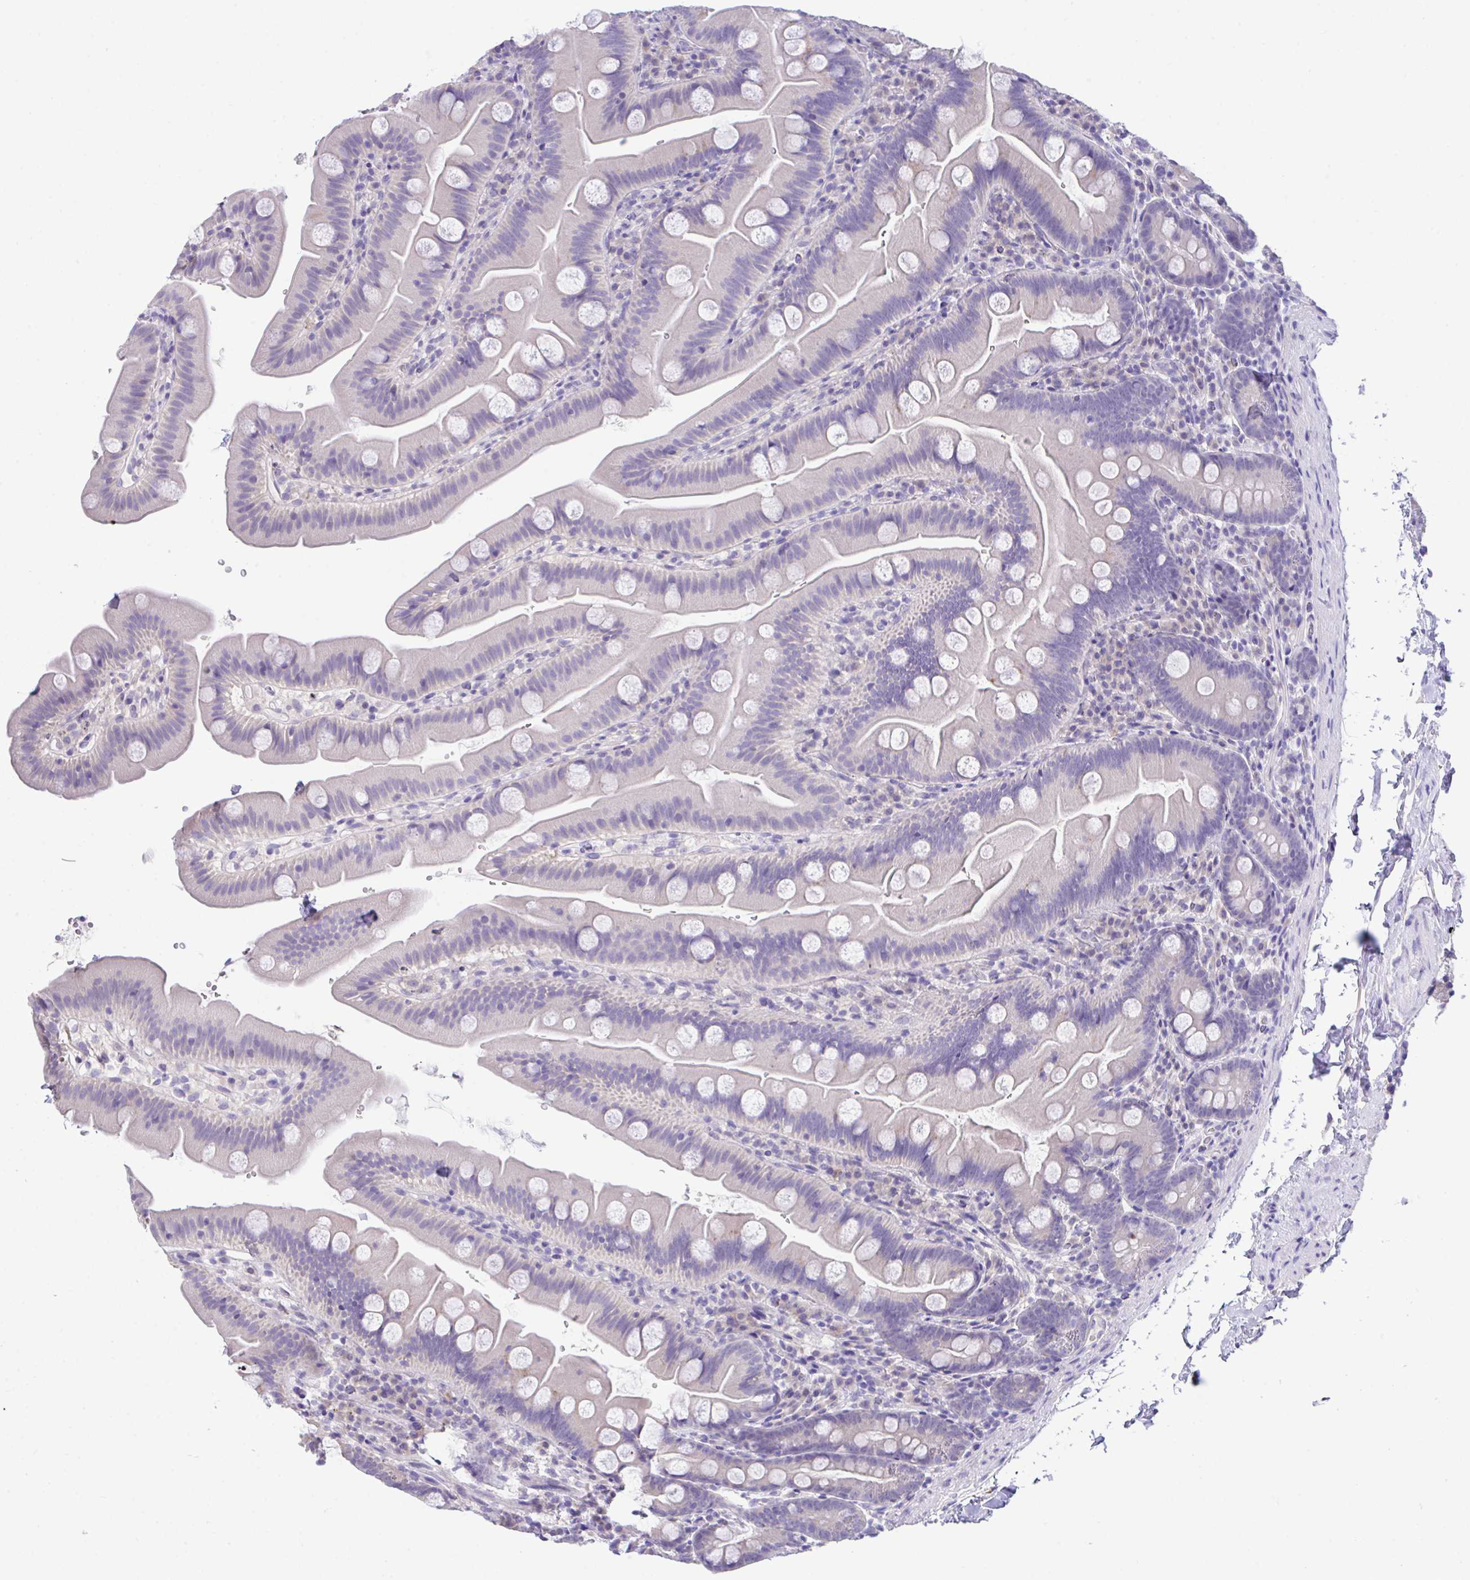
{"staining": {"intensity": "negative", "quantity": "none", "location": "none"}, "tissue": "small intestine", "cell_type": "Glandular cells", "image_type": "normal", "snomed": [{"axis": "morphology", "description": "Normal tissue, NOS"}, {"axis": "topography", "description": "Small intestine"}], "caption": "DAB (3,3'-diaminobenzidine) immunohistochemical staining of benign small intestine exhibits no significant staining in glandular cells. (DAB immunohistochemistry with hematoxylin counter stain).", "gene": "HACD4", "patient": {"sex": "female", "age": 68}}